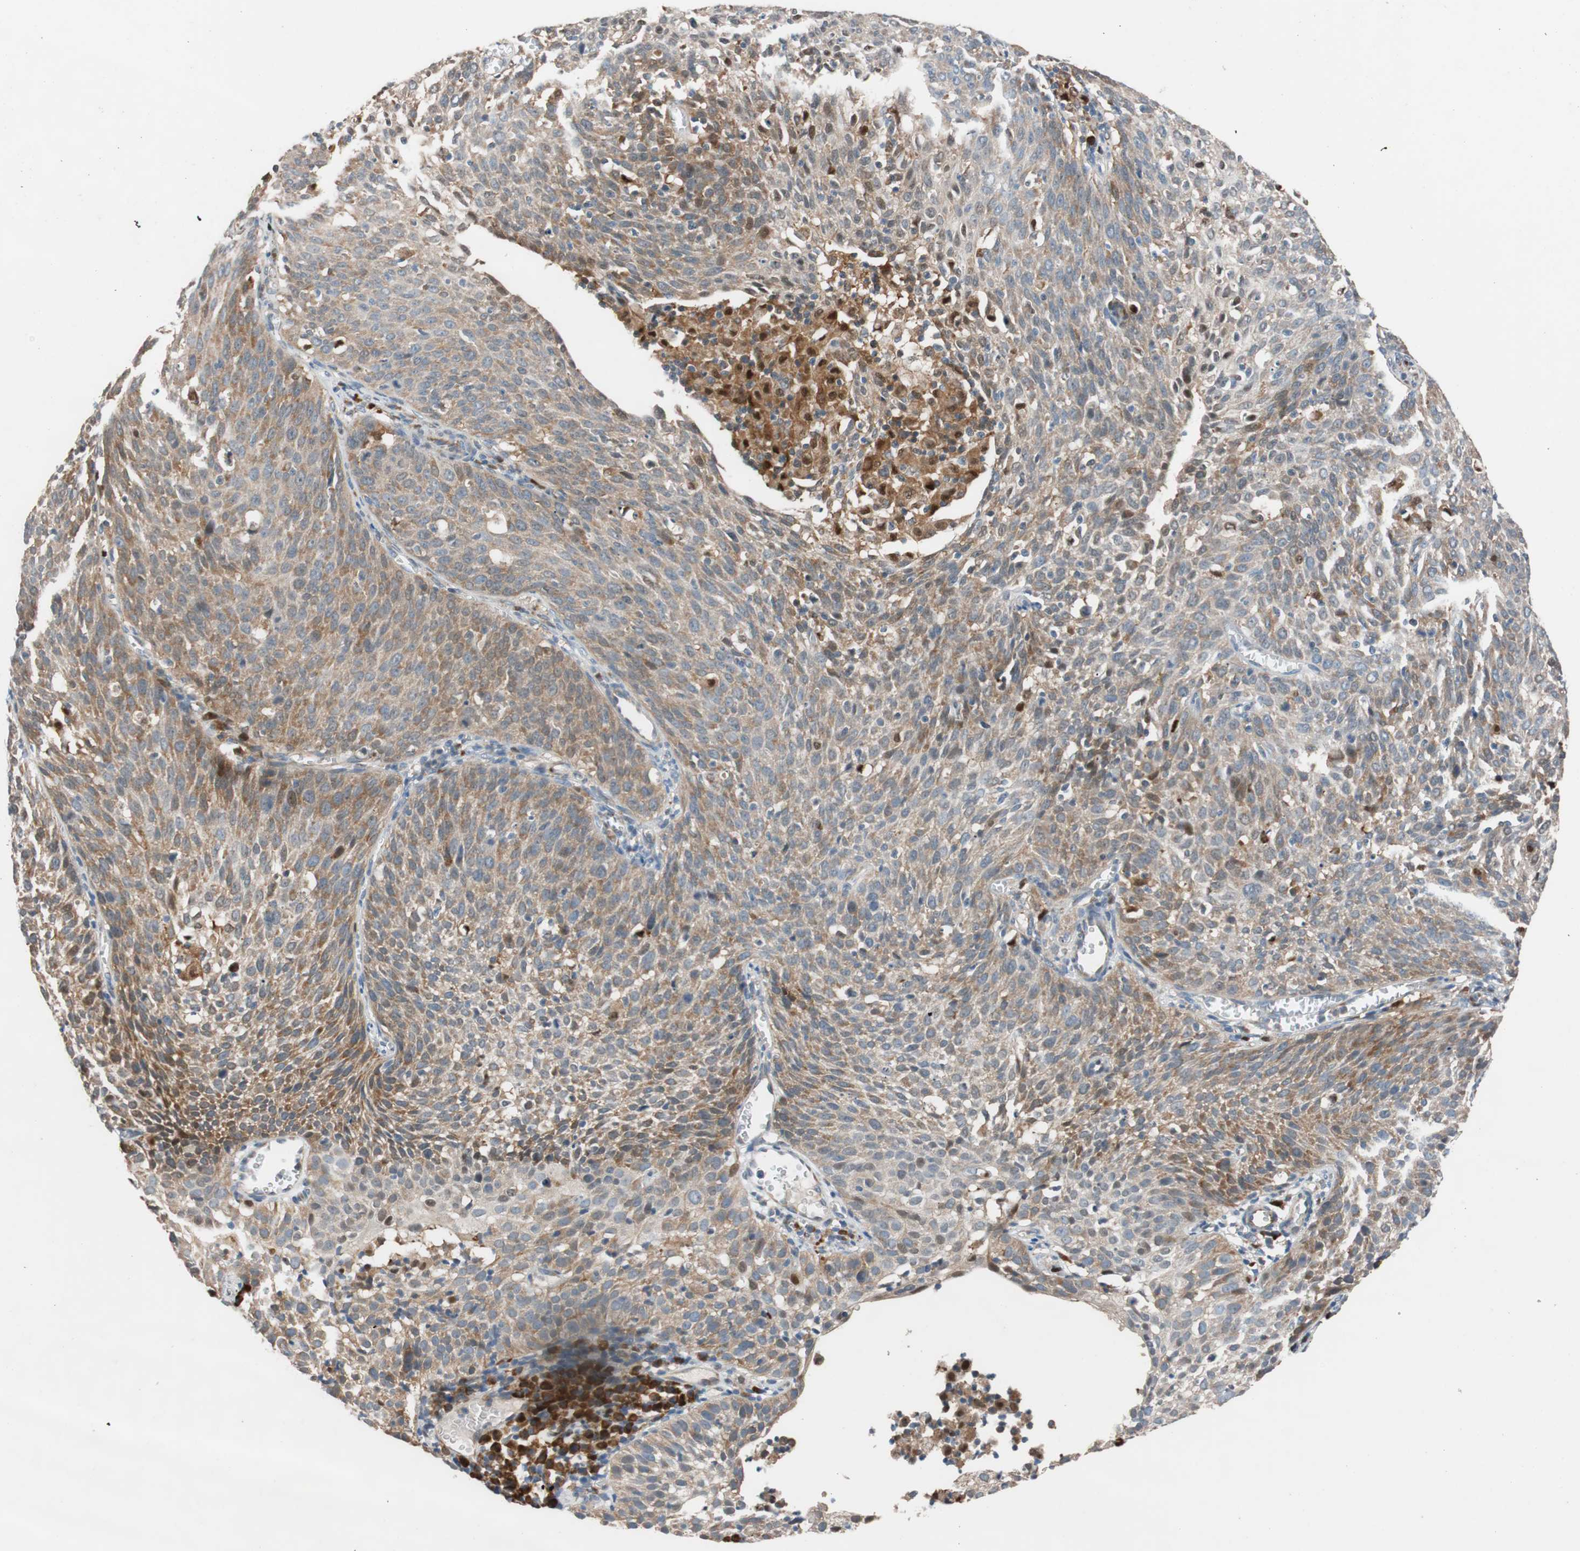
{"staining": {"intensity": "moderate", "quantity": ">75%", "location": "cytoplasmic/membranous"}, "tissue": "cervical cancer", "cell_type": "Tumor cells", "image_type": "cancer", "snomed": [{"axis": "morphology", "description": "Squamous cell carcinoma, NOS"}, {"axis": "topography", "description": "Cervix"}], "caption": "DAB immunohistochemical staining of human cervical cancer (squamous cell carcinoma) shows moderate cytoplasmic/membranous protein staining in about >75% of tumor cells.", "gene": "FAAH", "patient": {"sex": "female", "age": 38}}